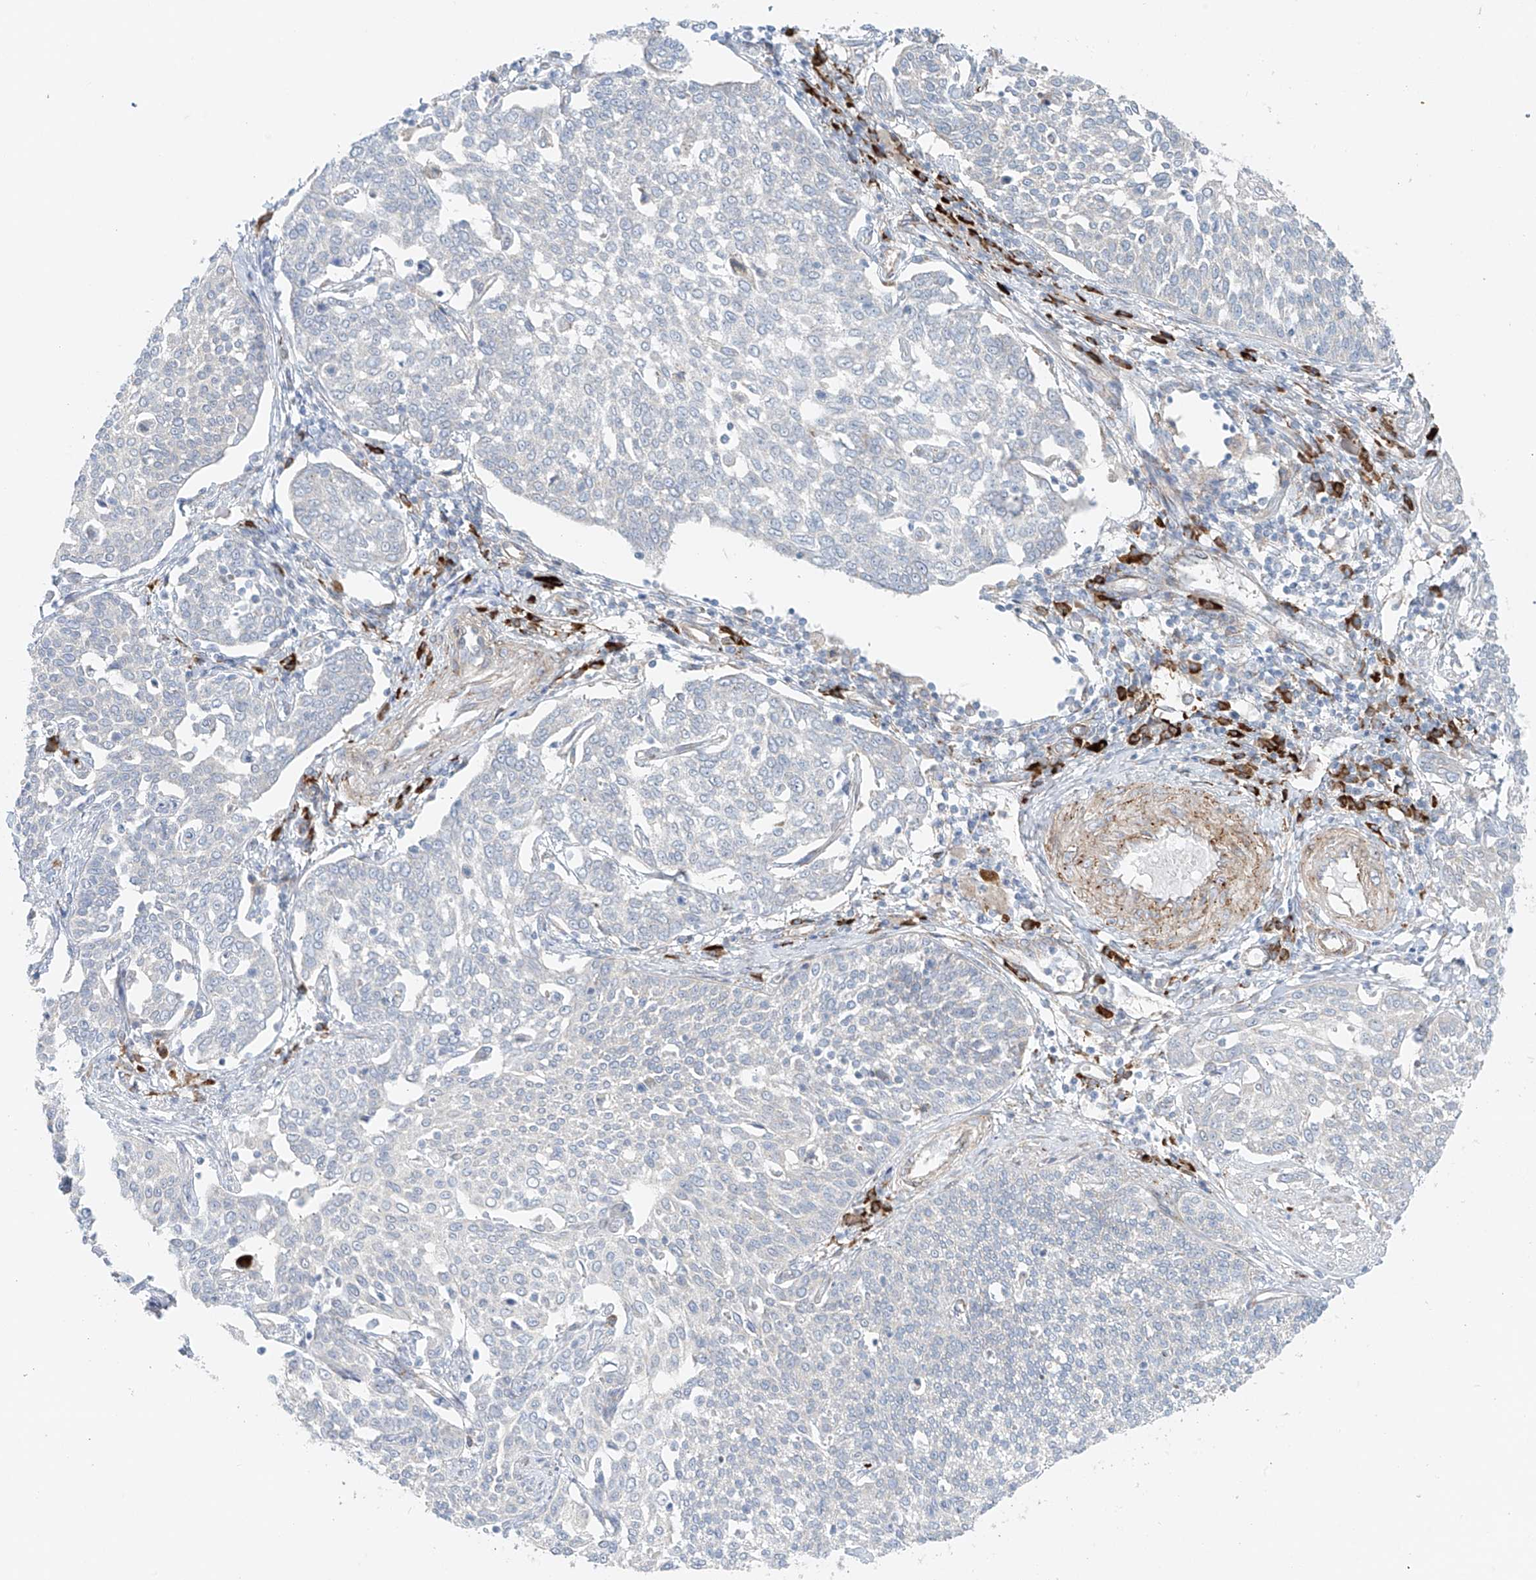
{"staining": {"intensity": "negative", "quantity": "none", "location": "none"}, "tissue": "cervical cancer", "cell_type": "Tumor cells", "image_type": "cancer", "snomed": [{"axis": "morphology", "description": "Squamous cell carcinoma, NOS"}, {"axis": "topography", "description": "Cervix"}], "caption": "A high-resolution image shows immunohistochemistry staining of cervical cancer, which reveals no significant staining in tumor cells.", "gene": "EIPR1", "patient": {"sex": "female", "age": 34}}